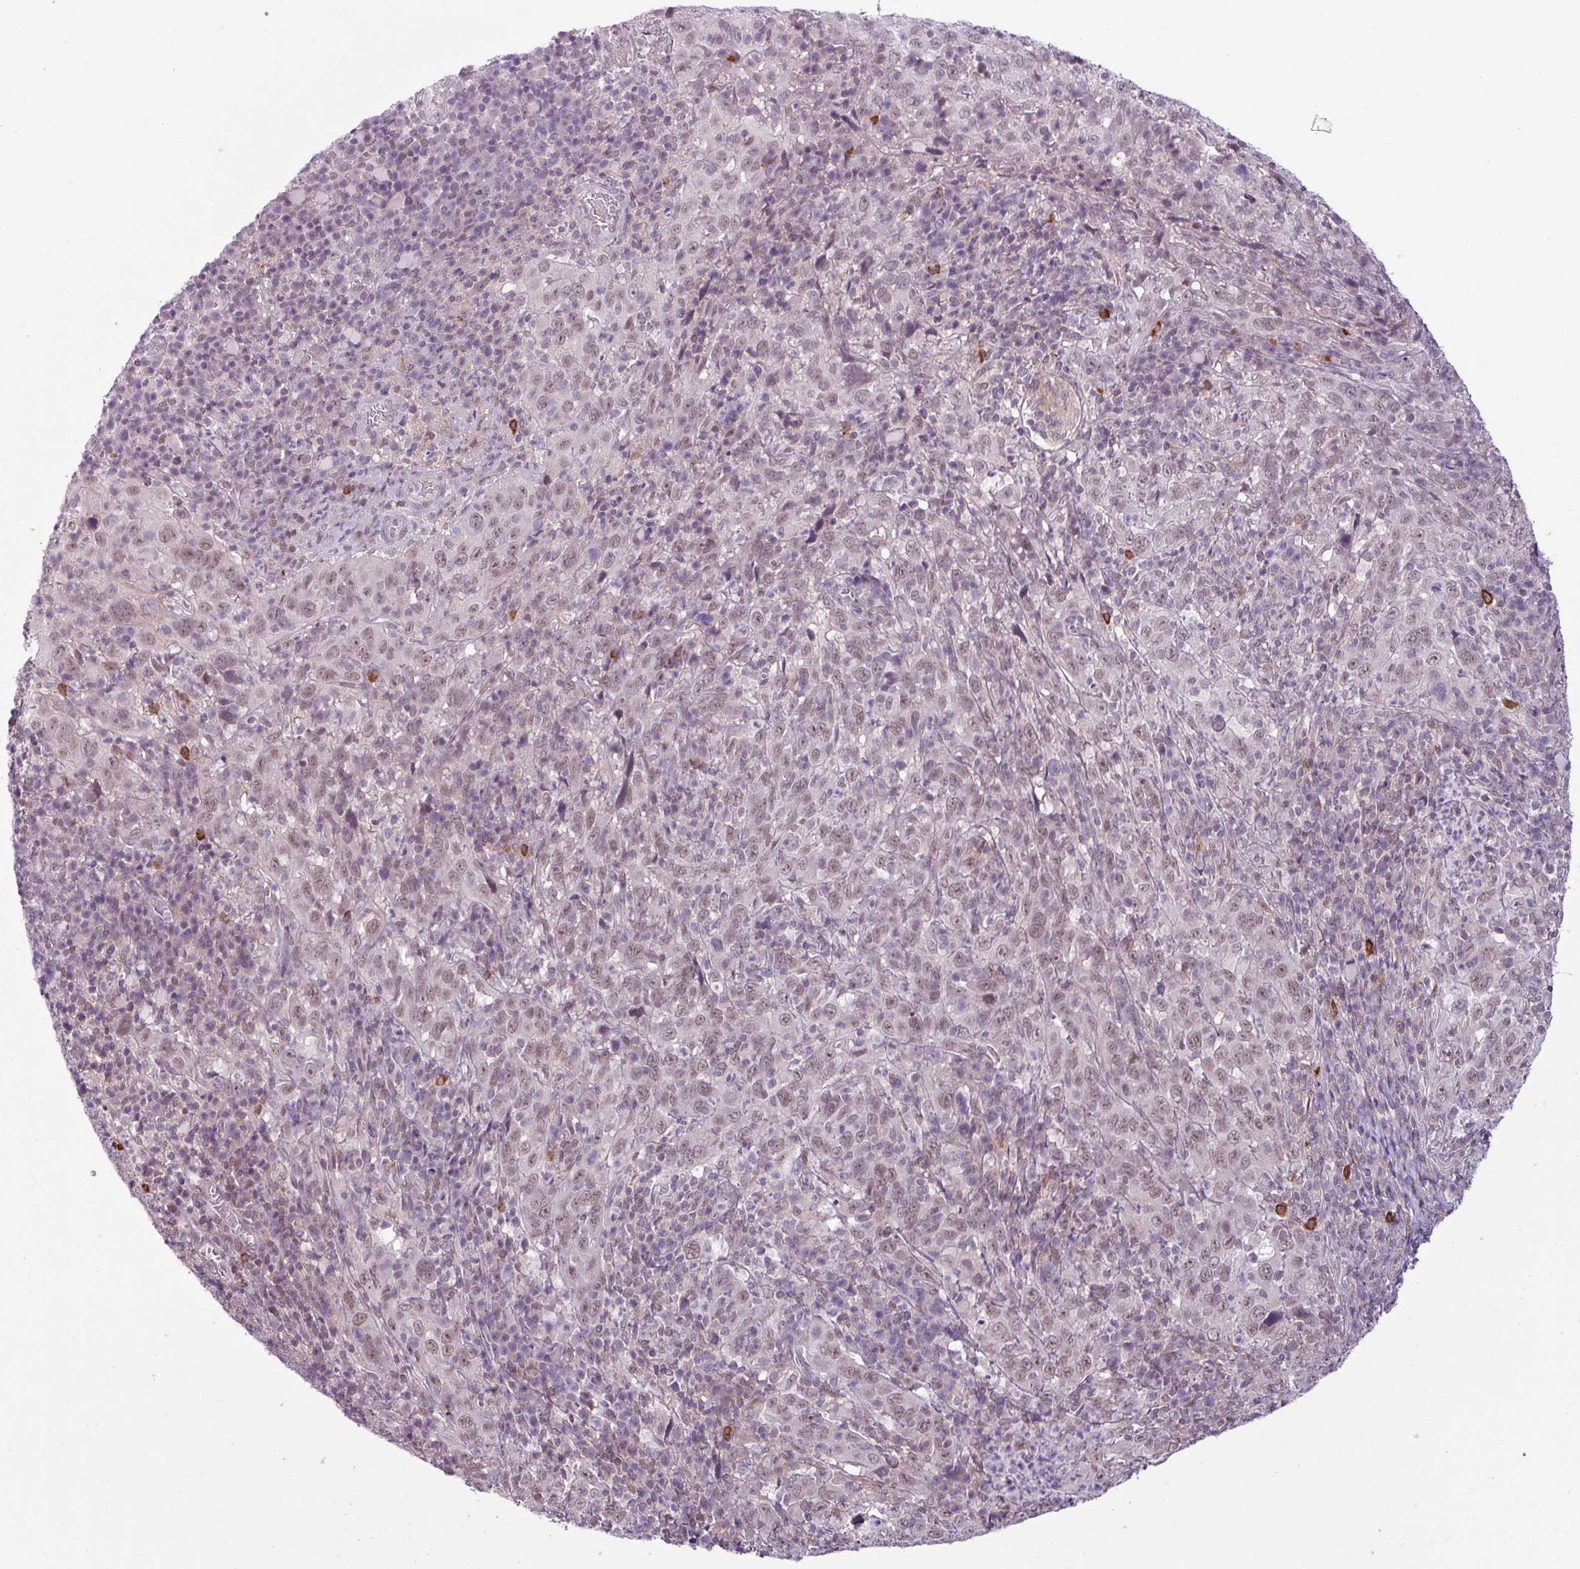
{"staining": {"intensity": "weak", "quantity": ">75%", "location": "nuclear"}, "tissue": "cervical cancer", "cell_type": "Tumor cells", "image_type": "cancer", "snomed": [{"axis": "morphology", "description": "Squamous cell carcinoma, NOS"}, {"axis": "topography", "description": "Cervix"}], "caption": "Immunohistochemistry (IHC) photomicrograph of cervical cancer stained for a protein (brown), which displays low levels of weak nuclear positivity in about >75% of tumor cells.", "gene": "NOTCH2", "patient": {"sex": "female", "age": 46}}